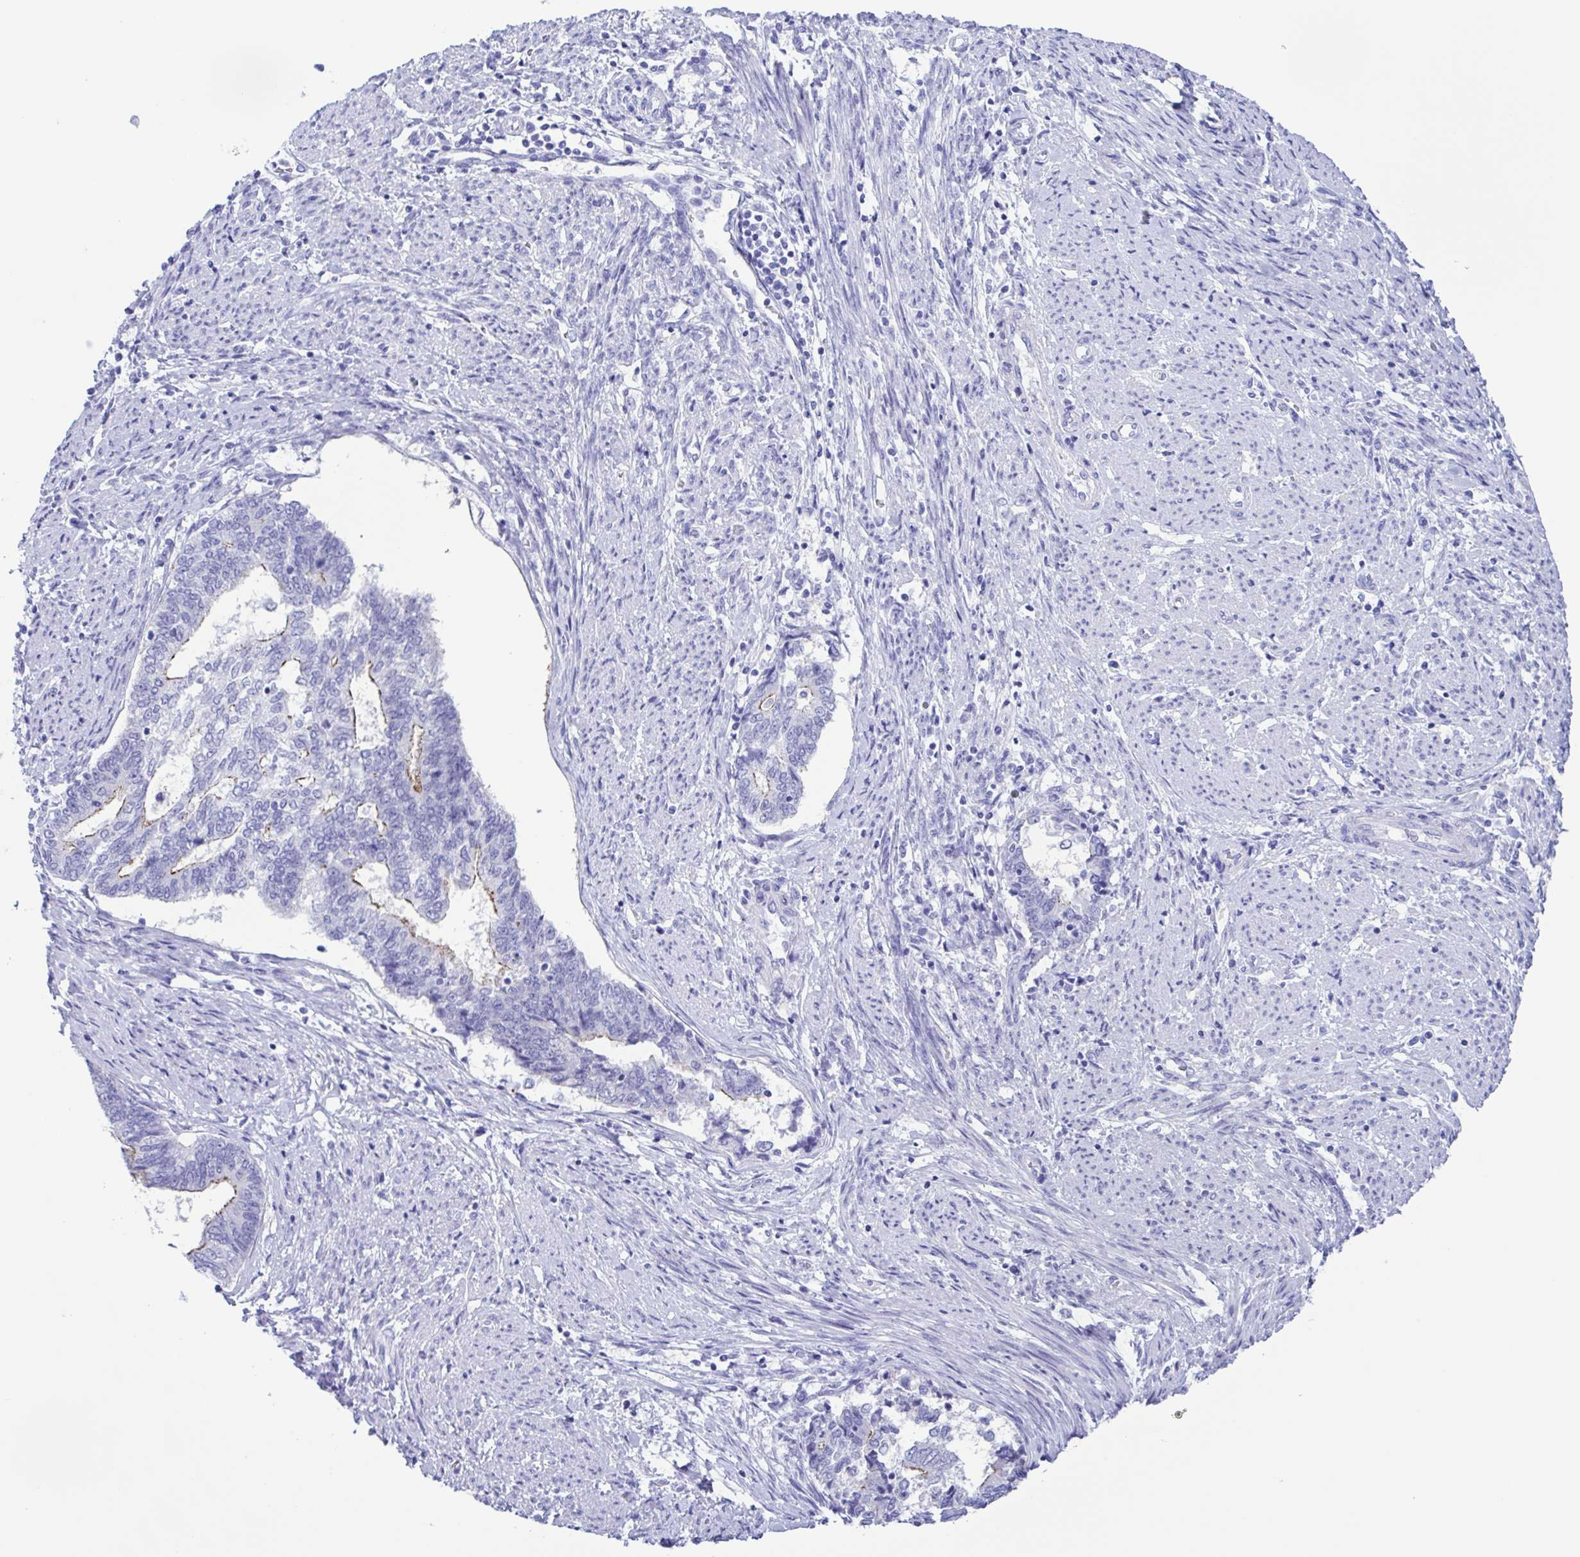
{"staining": {"intensity": "weak", "quantity": "<25%", "location": "cytoplasmic/membranous"}, "tissue": "endometrial cancer", "cell_type": "Tumor cells", "image_type": "cancer", "snomed": [{"axis": "morphology", "description": "Adenocarcinoma, NOS"}, {"axis": "topography", "description": "Endometrium"}], "caption": "Human adenocarcinoma (endometrial) stained for a protein using immunohistochemistry (IHC) demonstrates no staining in tumor cells.", "gene": "TSPY2", "patient": {"sex": "female", "age": 65}}